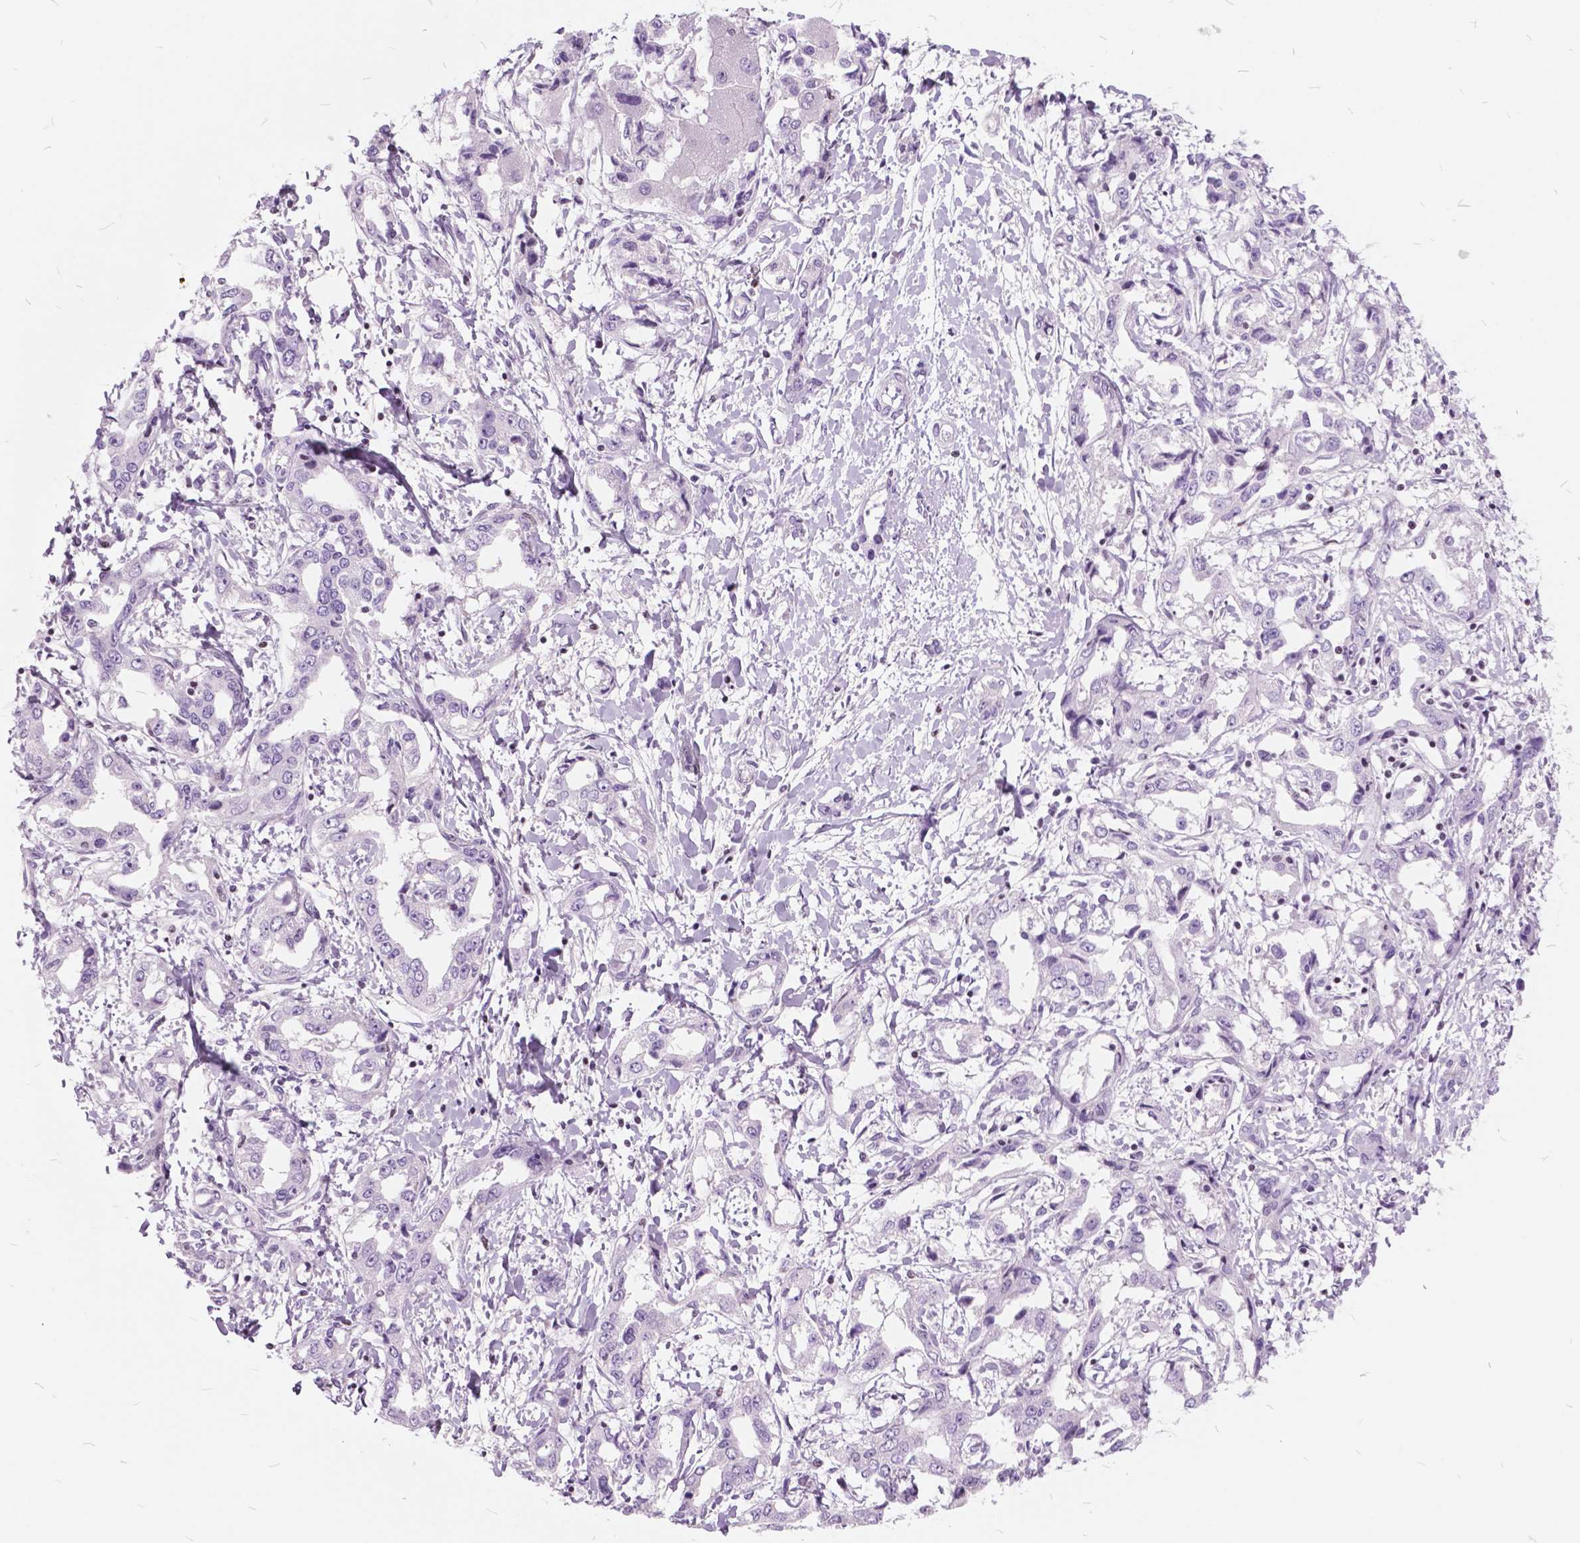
{"staining": {"intensity": "negative", "quantity": "none", "location": "none"}, "tissue": "liver cancer", "cell_type": "Tumor cells", "image_type": "cancer", "snomed": [{"axis": "morphology", "description": "Cholangiocarcinoma"}, {"axis": "topography", "description": "Liver"}], "caption": "Photomicrograph shows no significant protein expression in tumor cells of liver cancer.", "gene": "SP140", "patient": {"sex": "male", "age": 59}}